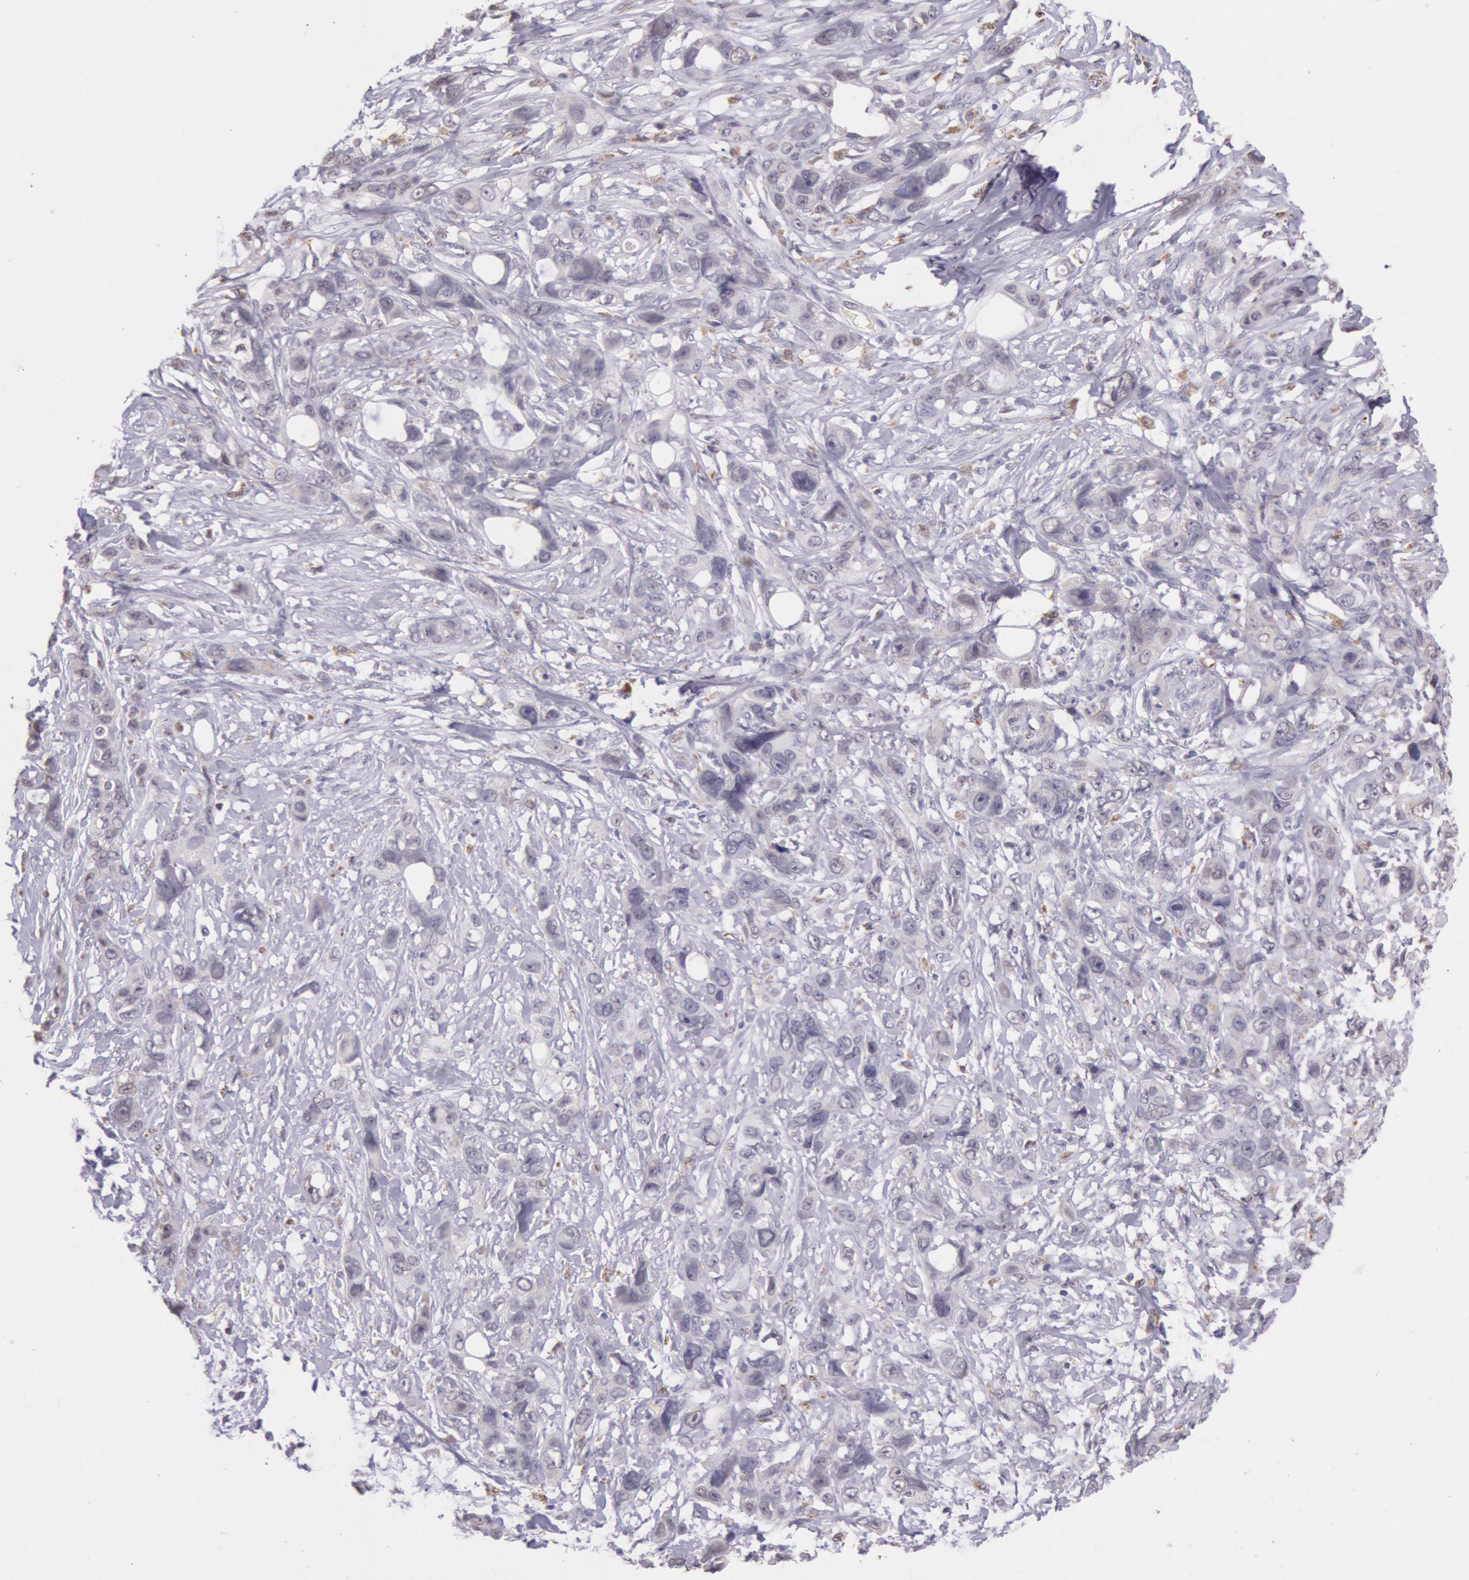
{"staining": {"intensity": "weak", "quantity": "25%-75%", "location": "cytoplasmic/membranous"}, "tissue": "stomach cancer", "cell_type": "Tumor cells", "image_type": "cancer", "snomed": [{"axis": "morphology", "description": "Adenocarcinoma, NOS"}, {"axis": "topography", "description": "Stomach, upper"}], "caption": "Immunohistochemistry micrograph of neoplastic tissue: human stomach cancer stained using IHC exhibits low levels of weak protein expression localized specifically in the cytoplasmic/membranous of tumor cells, appearing as a cytoplasmic/membranous brown color.", "gene": "FRMD6", "patient": {"sex": "male", "age": 47}}